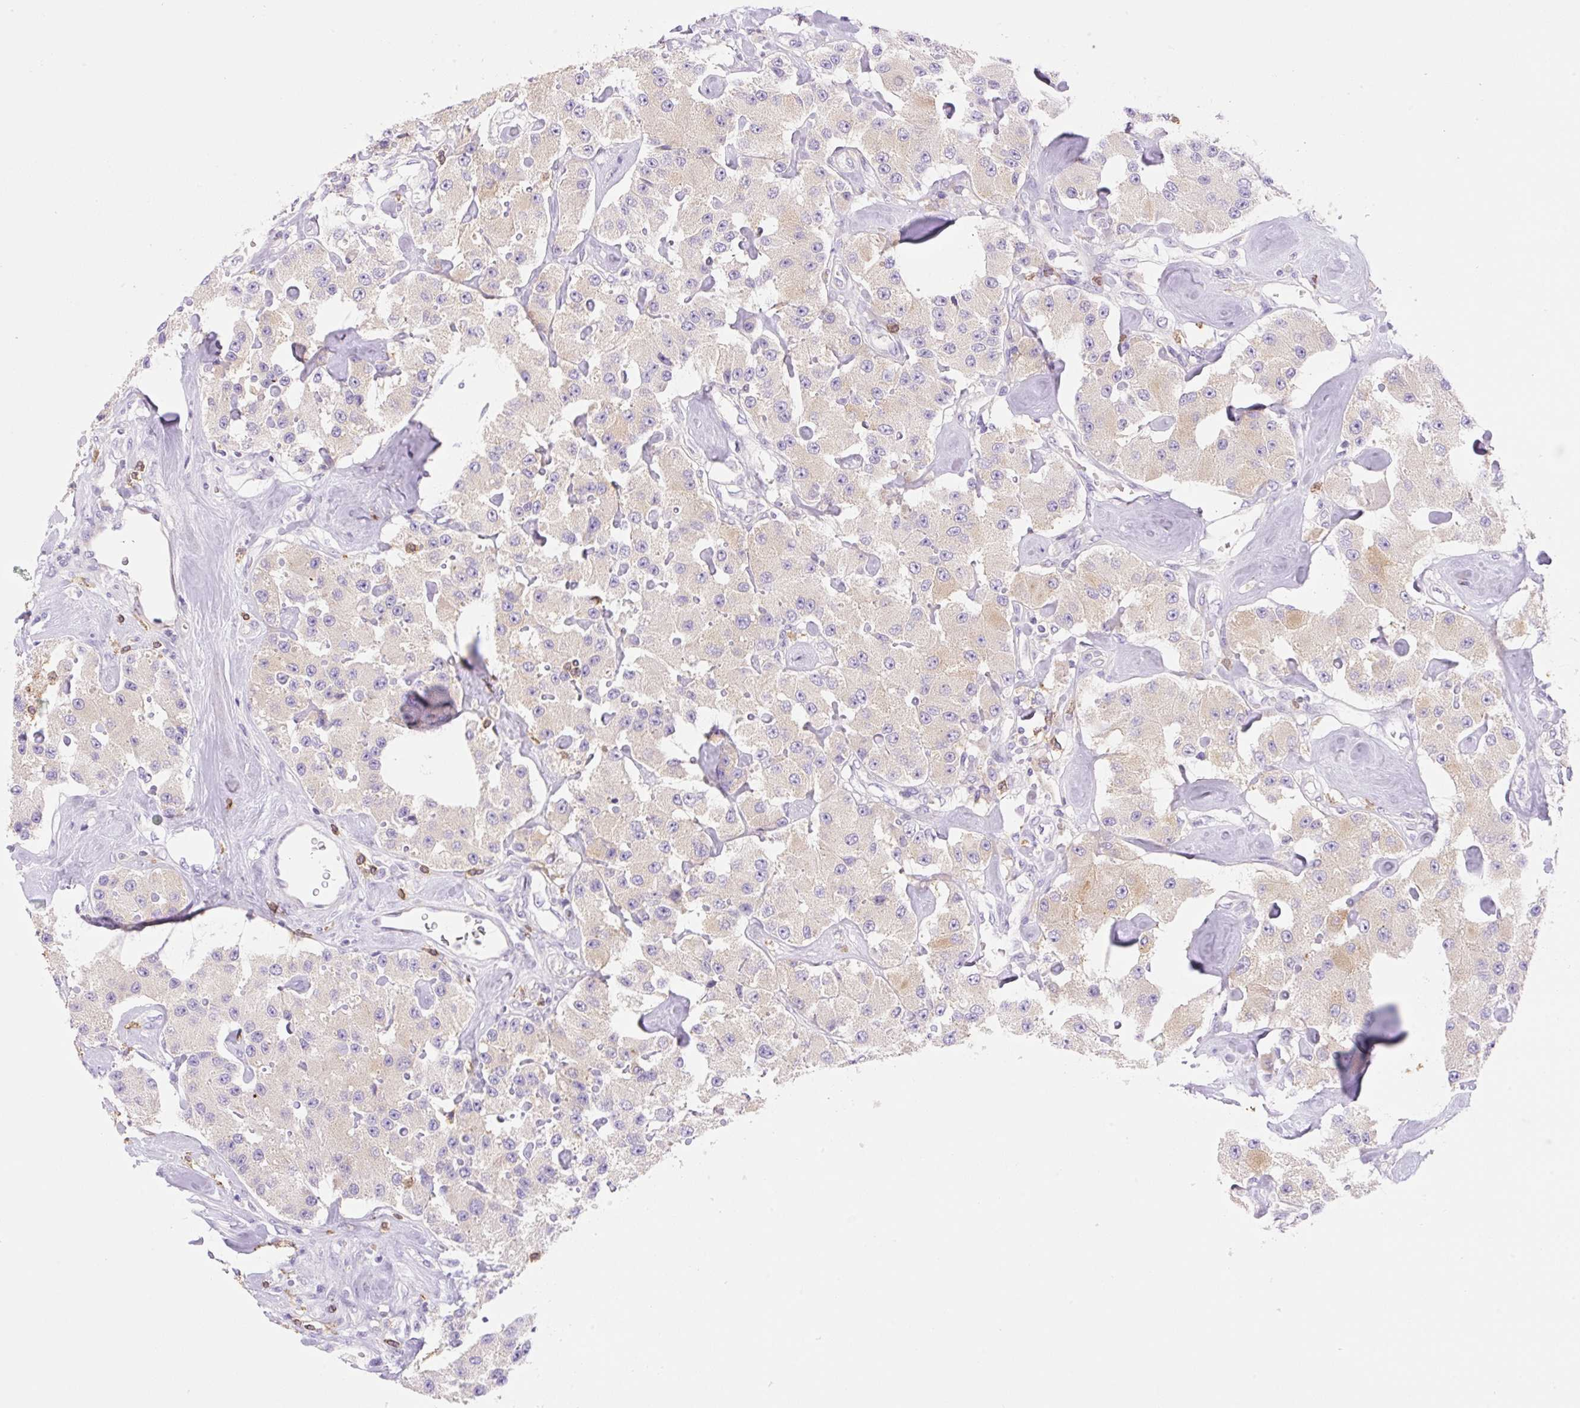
{"staining": {"intensity": "negative", "quantity": "none", "location": "none"}, "tissue": "carcinoid", "cell_type": "Tumor cells", "image_type": "cancer", "snomed": [{"axis": "morphology", "description": "Carcinoid, malignant, NOS"}, {"axis": "topography", "description": "Pancreas"}], "caption": "DAB (3,3'-diaminobenzidine) immunohistochemical staining of human carcinoid reveals no significant staining in tumor cells.", "gene": "DENND5A", "patient": {"sex": "male", "age": 41}}